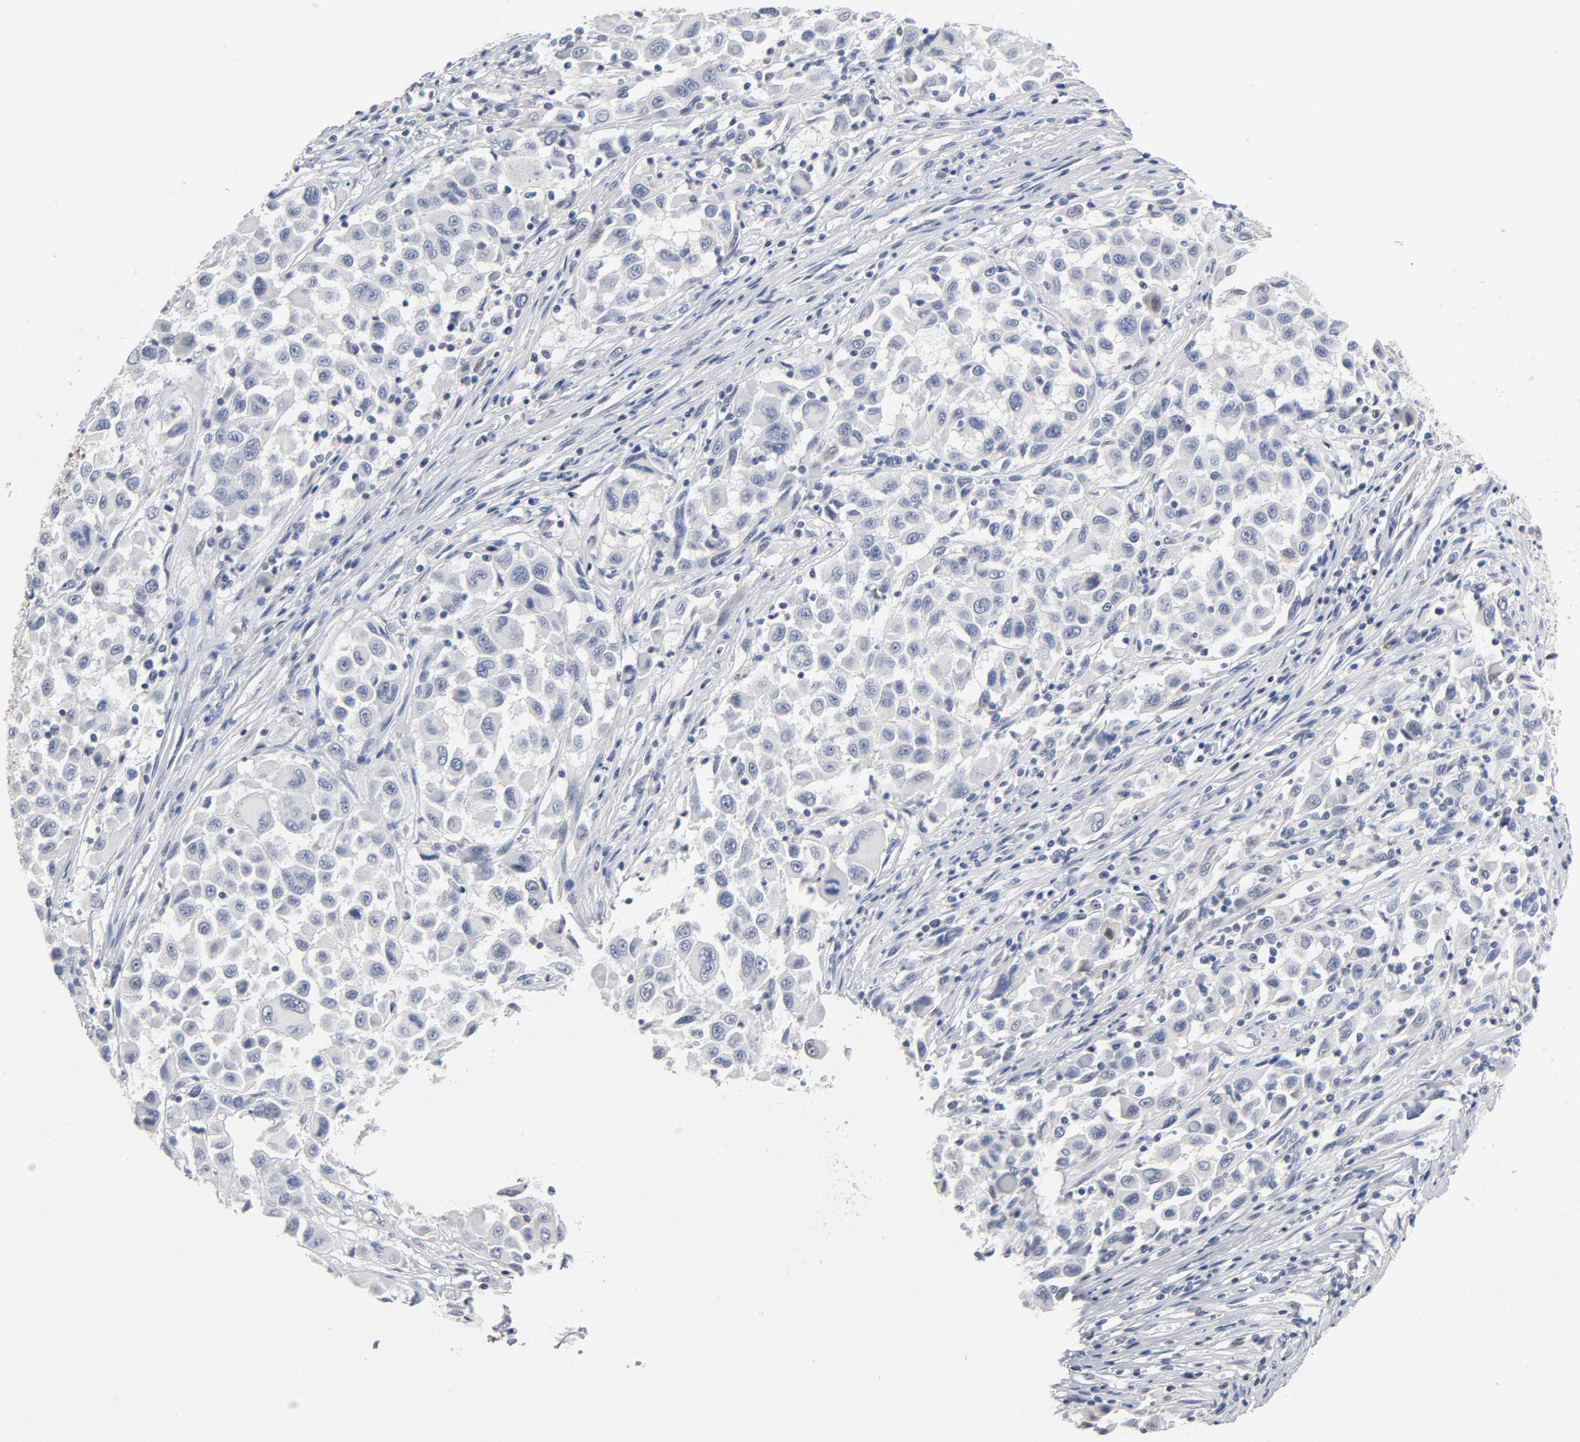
{"staining": {"intensity": "negative", "quantity": "none", "location": "none"}, "tissue": "melanoma", "cell_type": "Tumor cells", "image_type": "cancer", "snomed": [{"axis": "morphology", "description": "Malignant melanoma, Metastatic site"}, {"axis": "topography", "description": "Lymph node"}], "caption": "Immunohistochemistry micrograph of human melanoma stained for a protein (brown), which demonstrates no staining in tumor cells.", "gene": "NFATC1", "patient": {"sex": "male", "age": 61}}